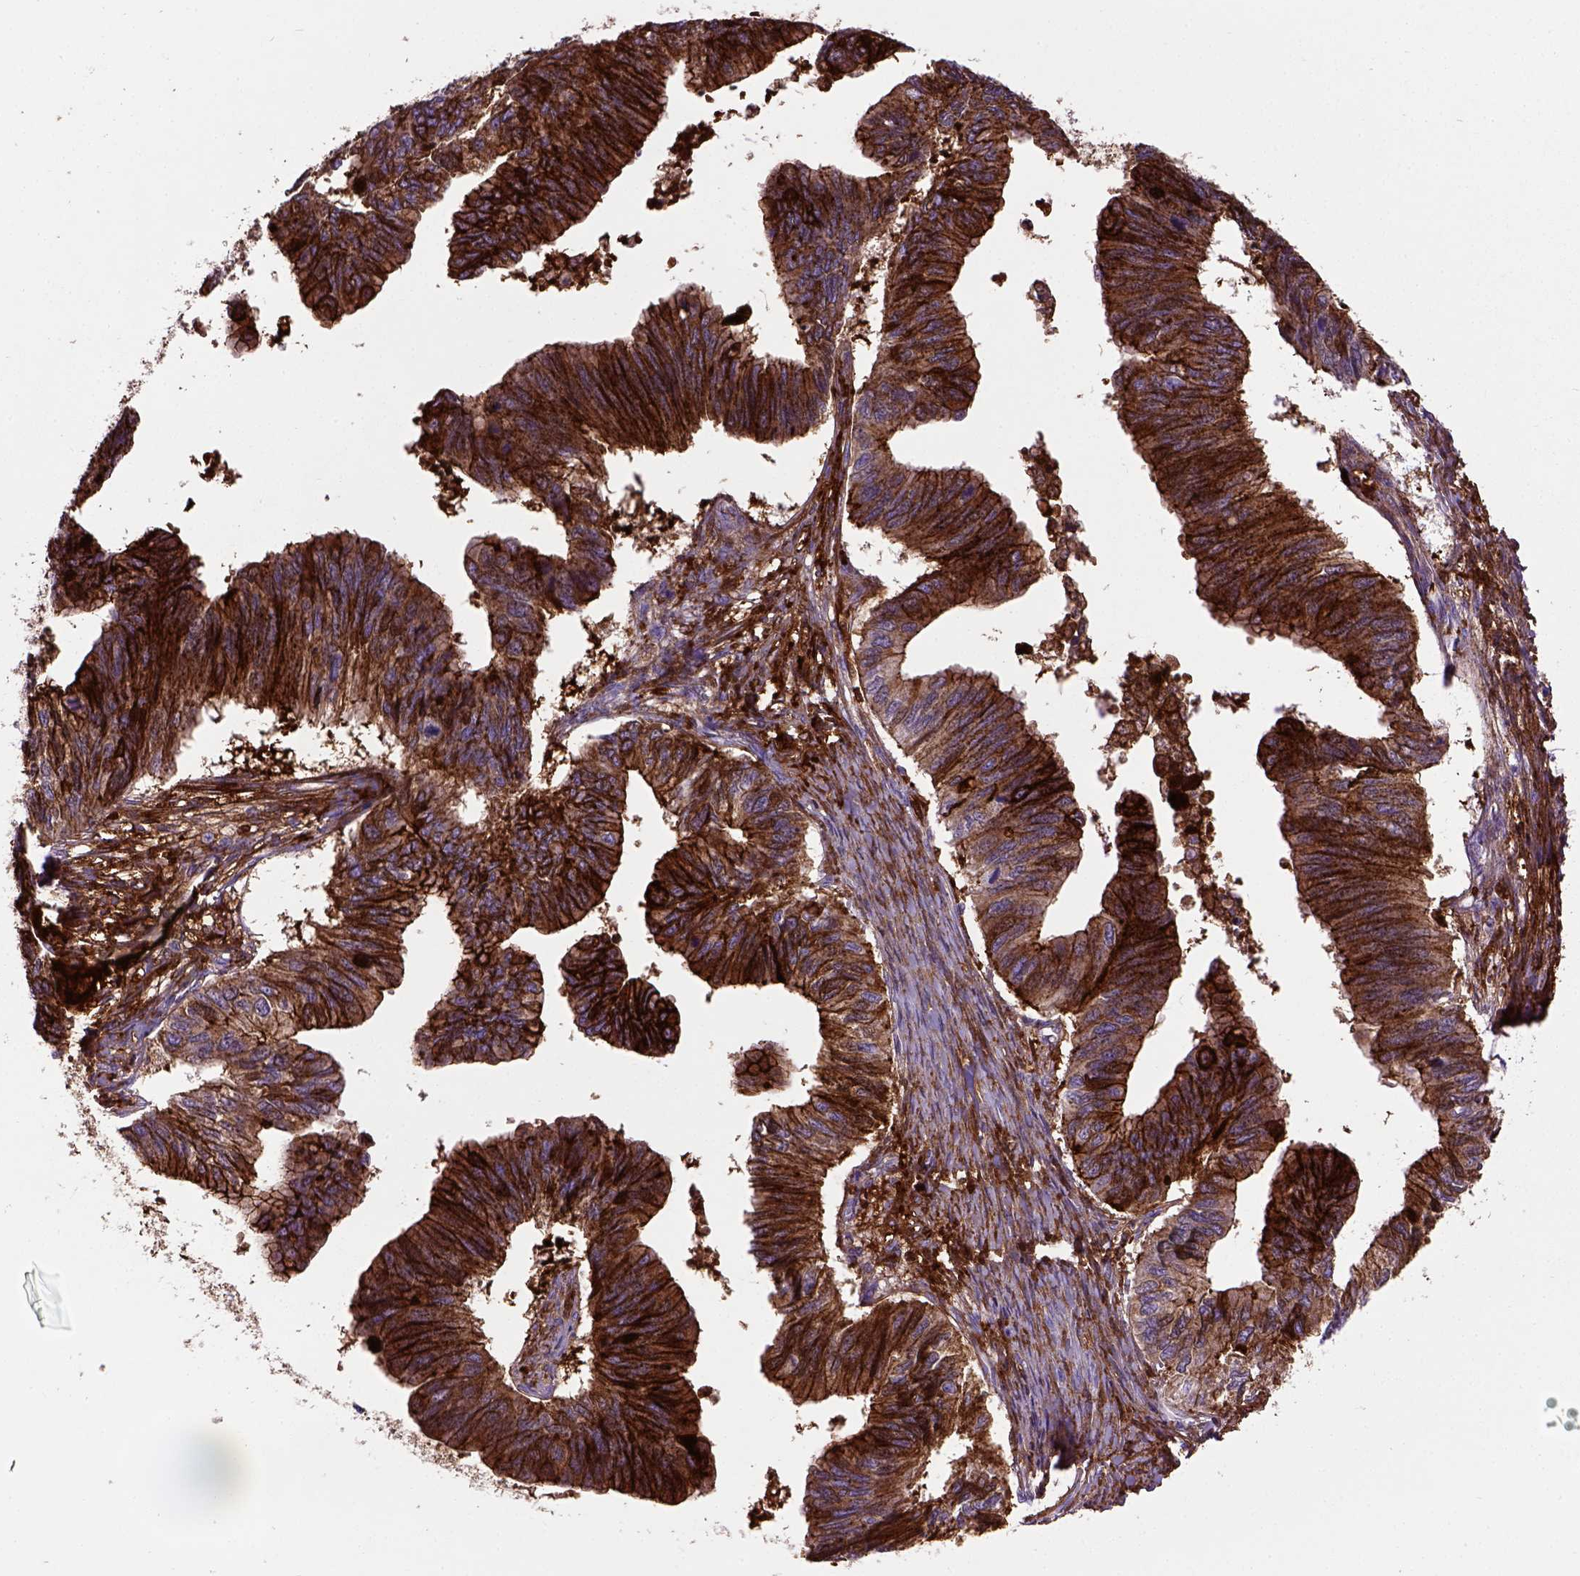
{"staining": {"intensity": "strong", "quantity": ">75%", "location": "cytoplasmic/membranous"}, "tissue": "ovarian cancer", "cell_type": "Tumor cells", "image_type": "cancer", "snomed": [{"axis": "morphology", "description": "Cystadenocarcinoma, mucinous, NOS"}, {"axis": "topography", "description": "Ovary"}], "caption": "Tumor cells reveal high levels of strong cytoplasmic/membranous staining in about >75% of cells in human mucinous cystadenocarcinoma (ovarian).", "gene": "CDH1", "patient": {"sex": "female", "age": 76}}